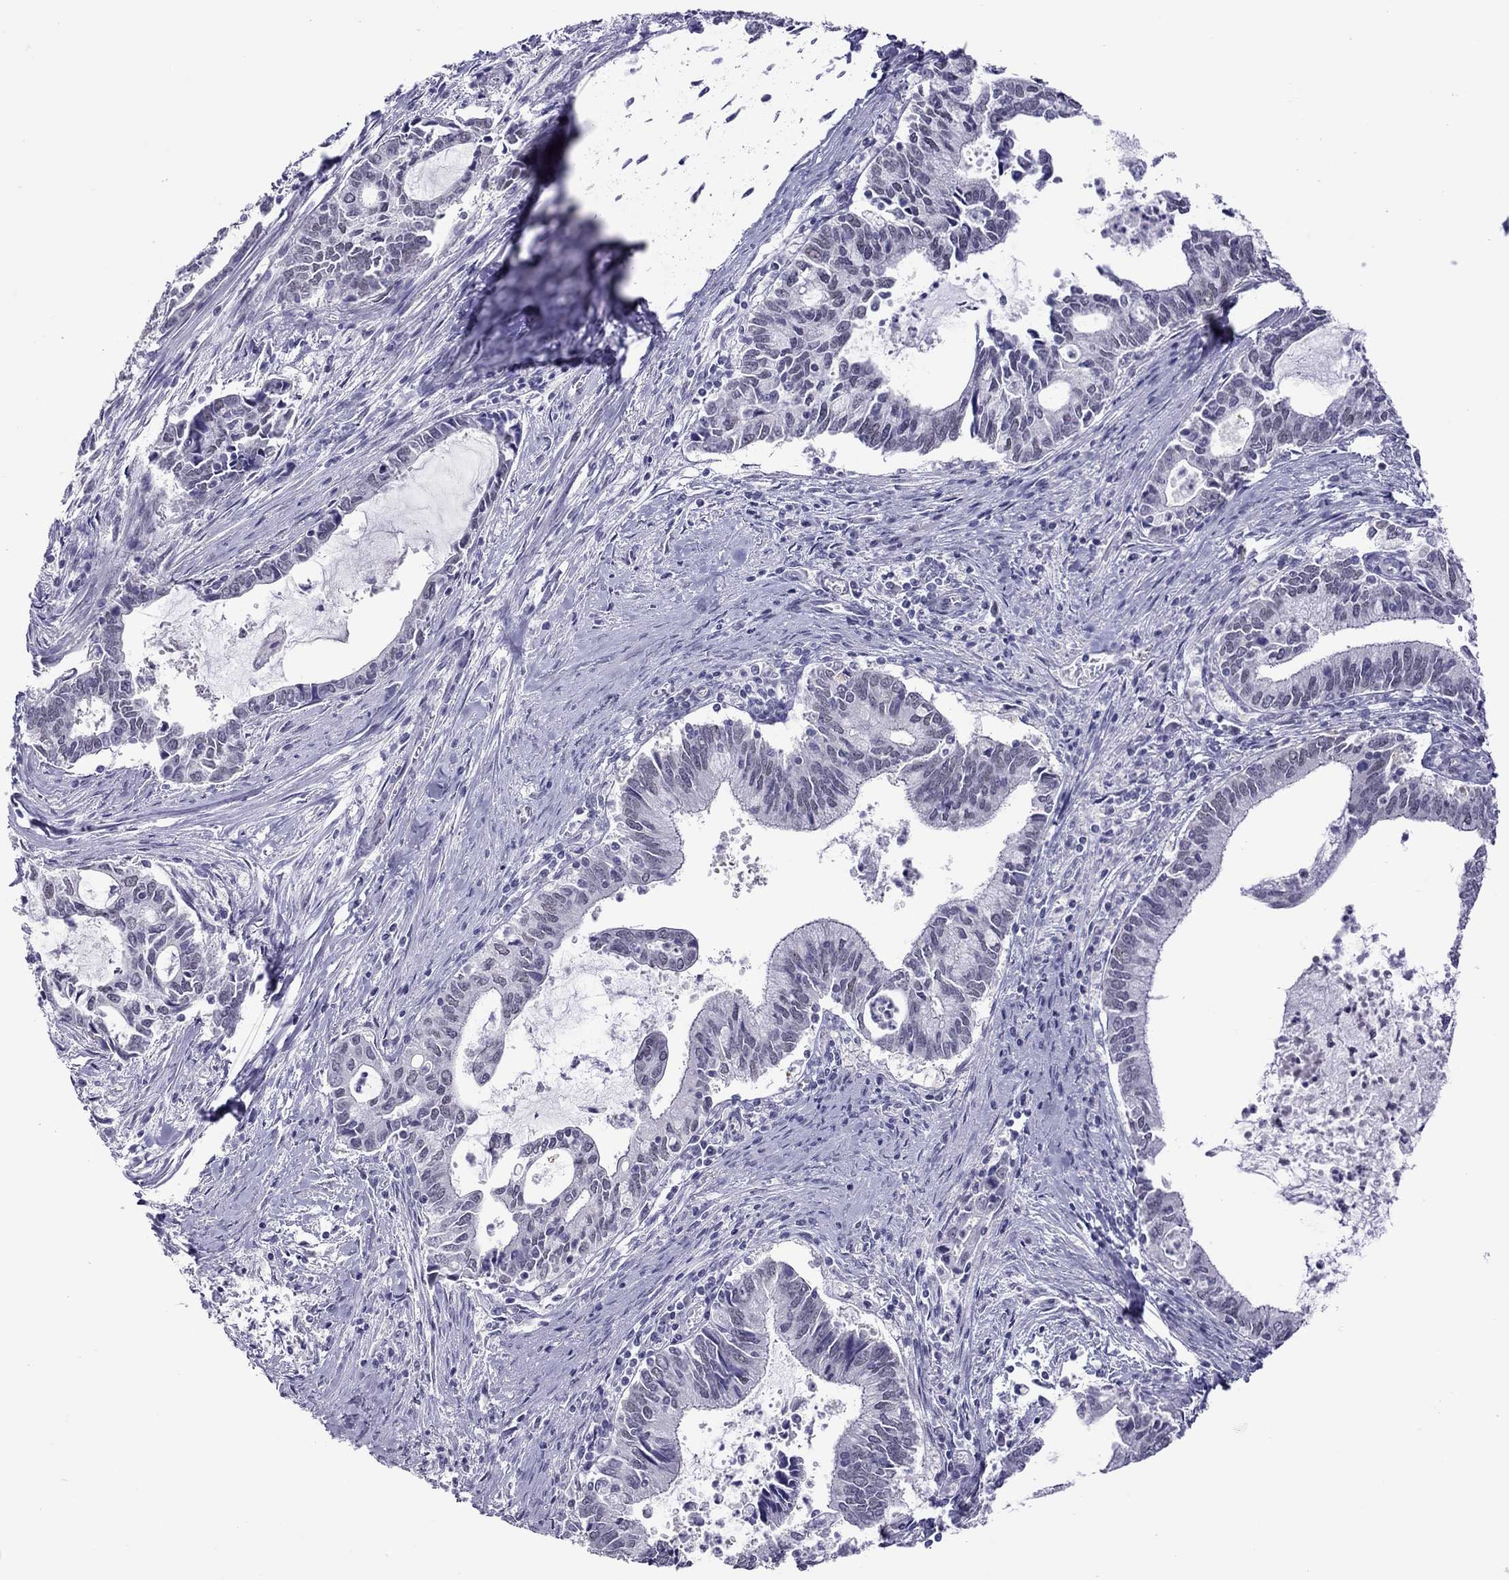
{"staining": {"intensity": "negative", "quantity": "none", "location": "none"}, "tissue": "cervical cancer", "cell_type": "Tumor cells", "image_type": "cancer", "snomed": [{"axis": "morphology", "description": "Adenocarcinoma, NOS"}, {"axis": "topography", "description": "Cervix"}], "caption": "Protein analysis of cervical cancer (adenocarcinoma) shows no significant positivity in tumor cells.", "gene": "CHRNB3", "patient": {"sex": "female", "age": 42}}